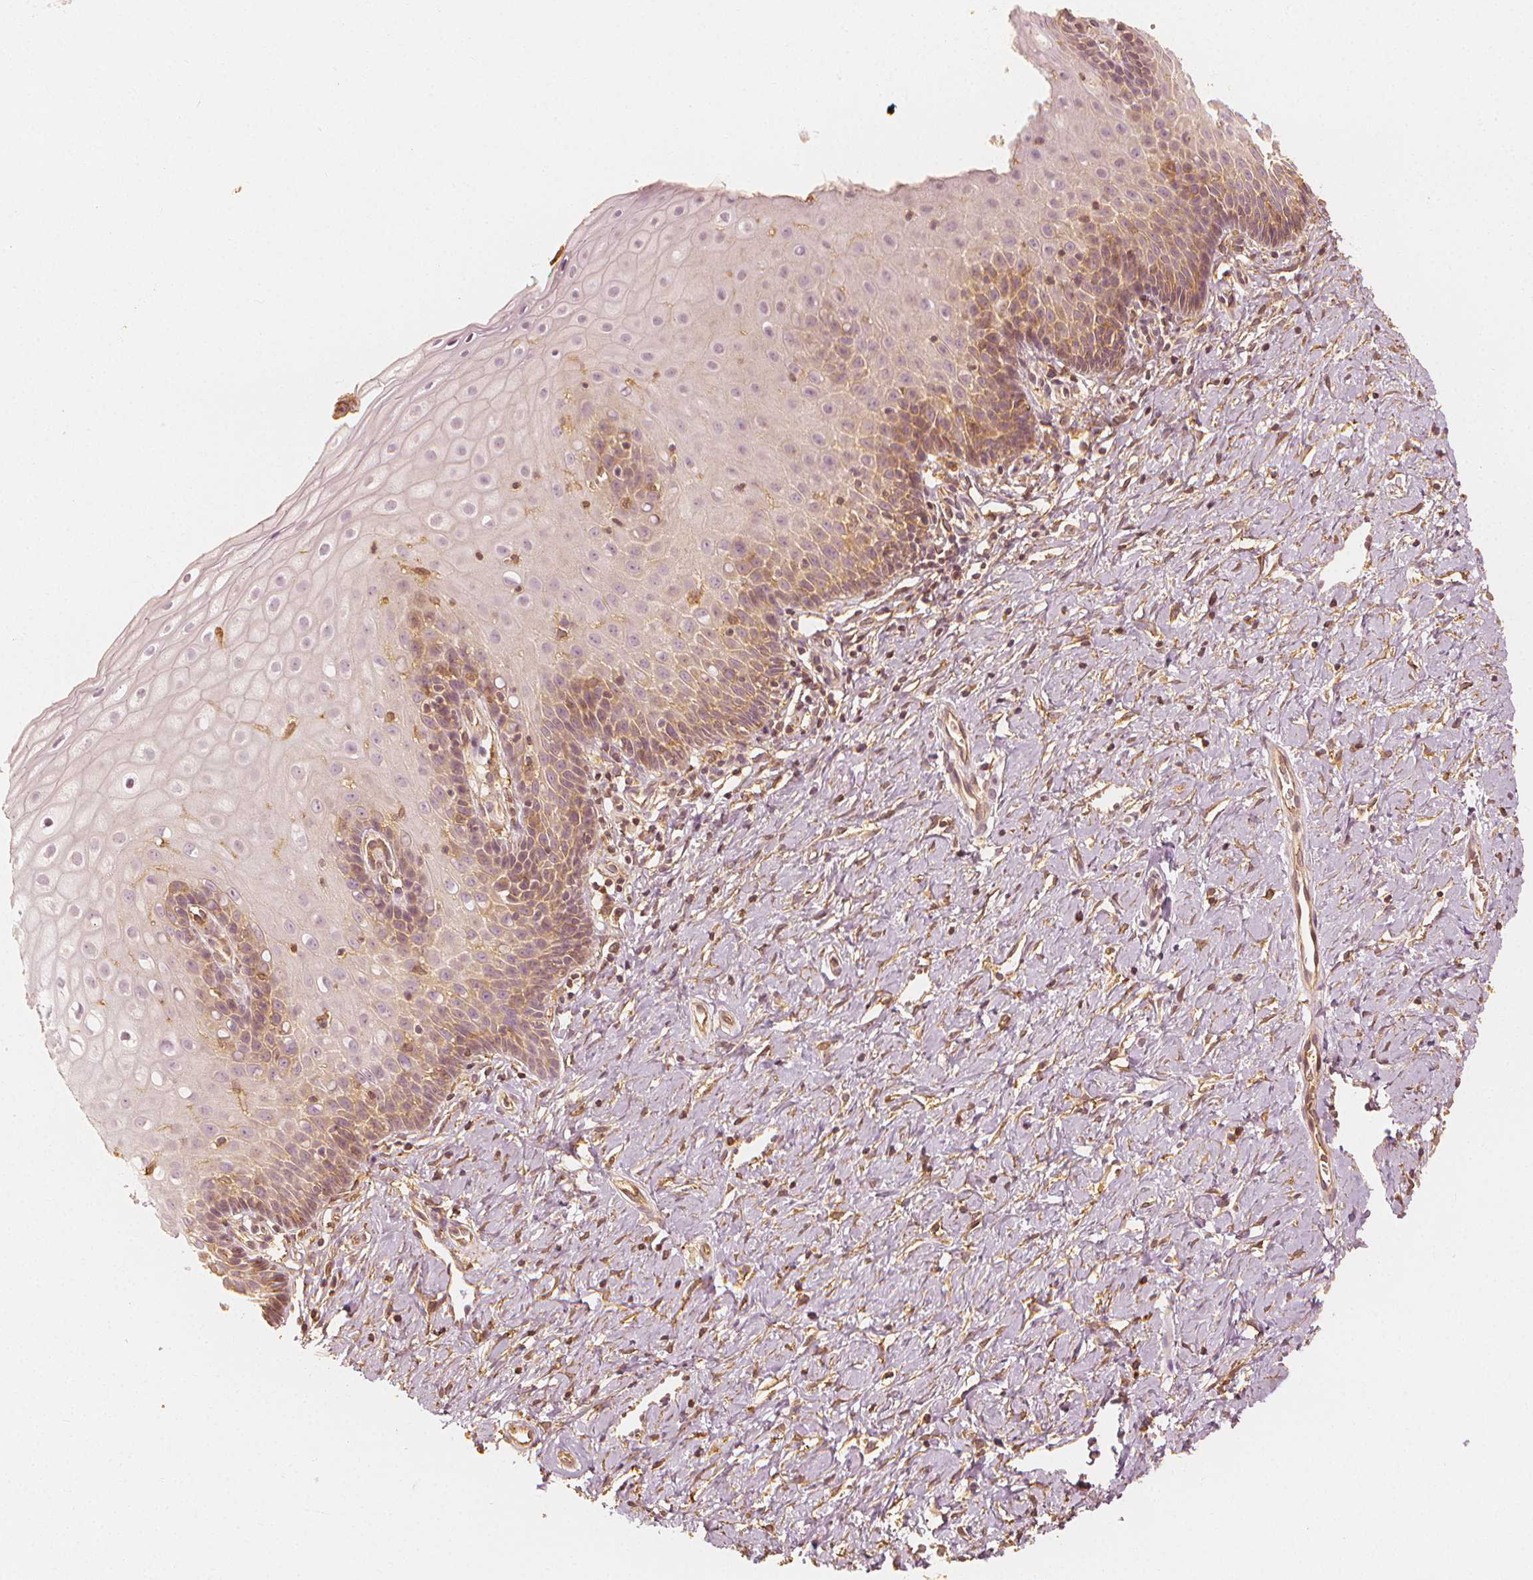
{"staining": {"intensity": "weak", "quantity": ">75%", "location": "cytoplasmic/membranous"}, "tissue": "cervix", "cell_type": "Glandular cells", "image_type": "normal", "snomed": [{"axis": "morphology", "description": "Normal tissue, NOS"}, {"axis": "topography", "description": "Cervix"}], "caption": "Cervix stained with IHC shows weak cytoplasmic/membranous staining in approximately >75% of glandular cells.", "gene": "ARHGAP26", "patient": {"sex": "female", "age": 37}}